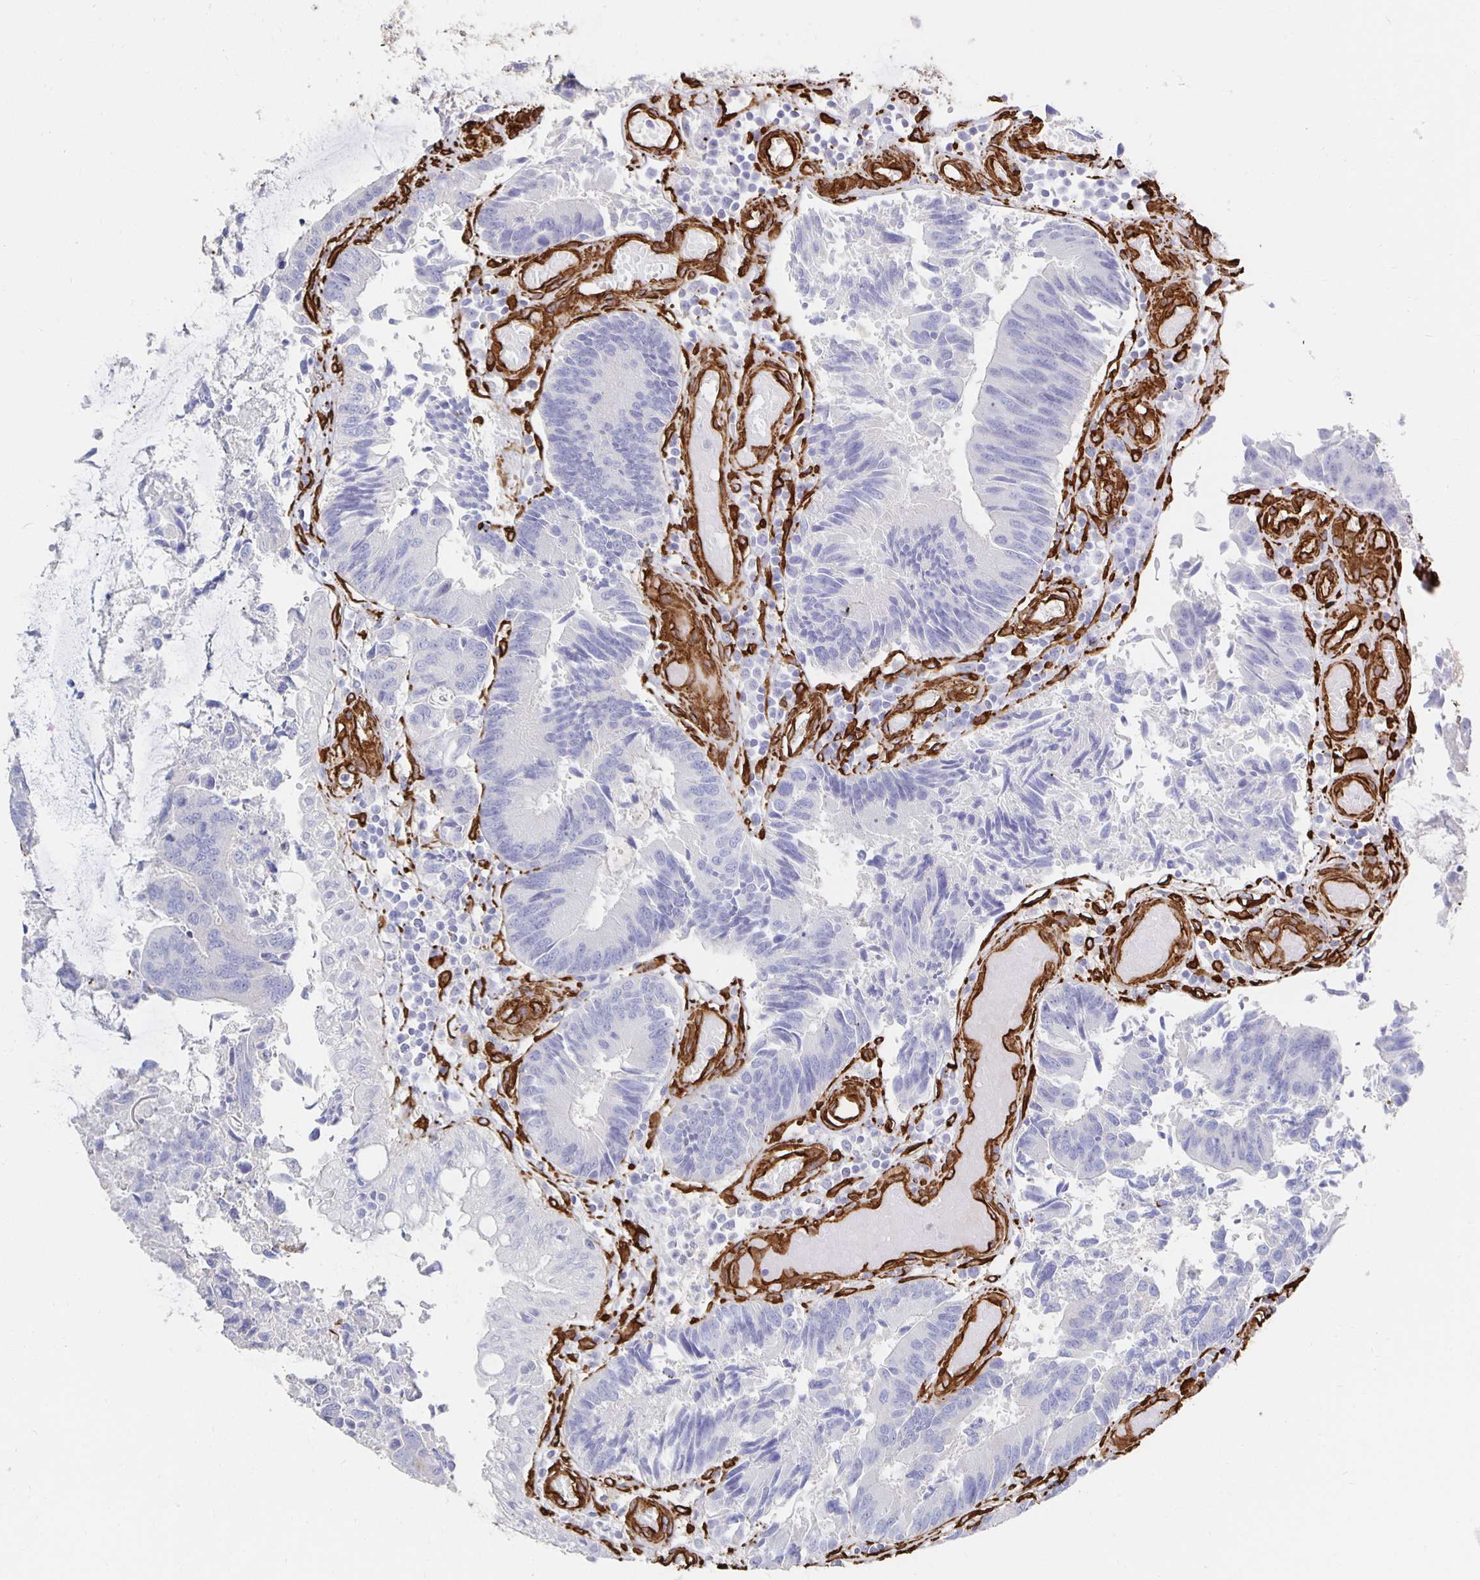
{"staining": {"intensity": "negative", "quantity": "none", "location": "none"}, "tissue": "colorectal cancer", "cell_type": "Tumor cells", "image_type": "cancer", "snomed": [{"axis": "morphology", "description": "Adenocarcinoma, NOS"}, {"axis": "topography", "description": "Colon"}], "caption": "The histopathology image shows no staining of tumor cells in adenocarcinoma (colorectal). (DAB (3,3'-diaminobenzidine) immunohistochemistry (IHC) with hematoxylin counter stain).", "gene": "VIPR2", "patient": {"sex": "female", "age": 67}}